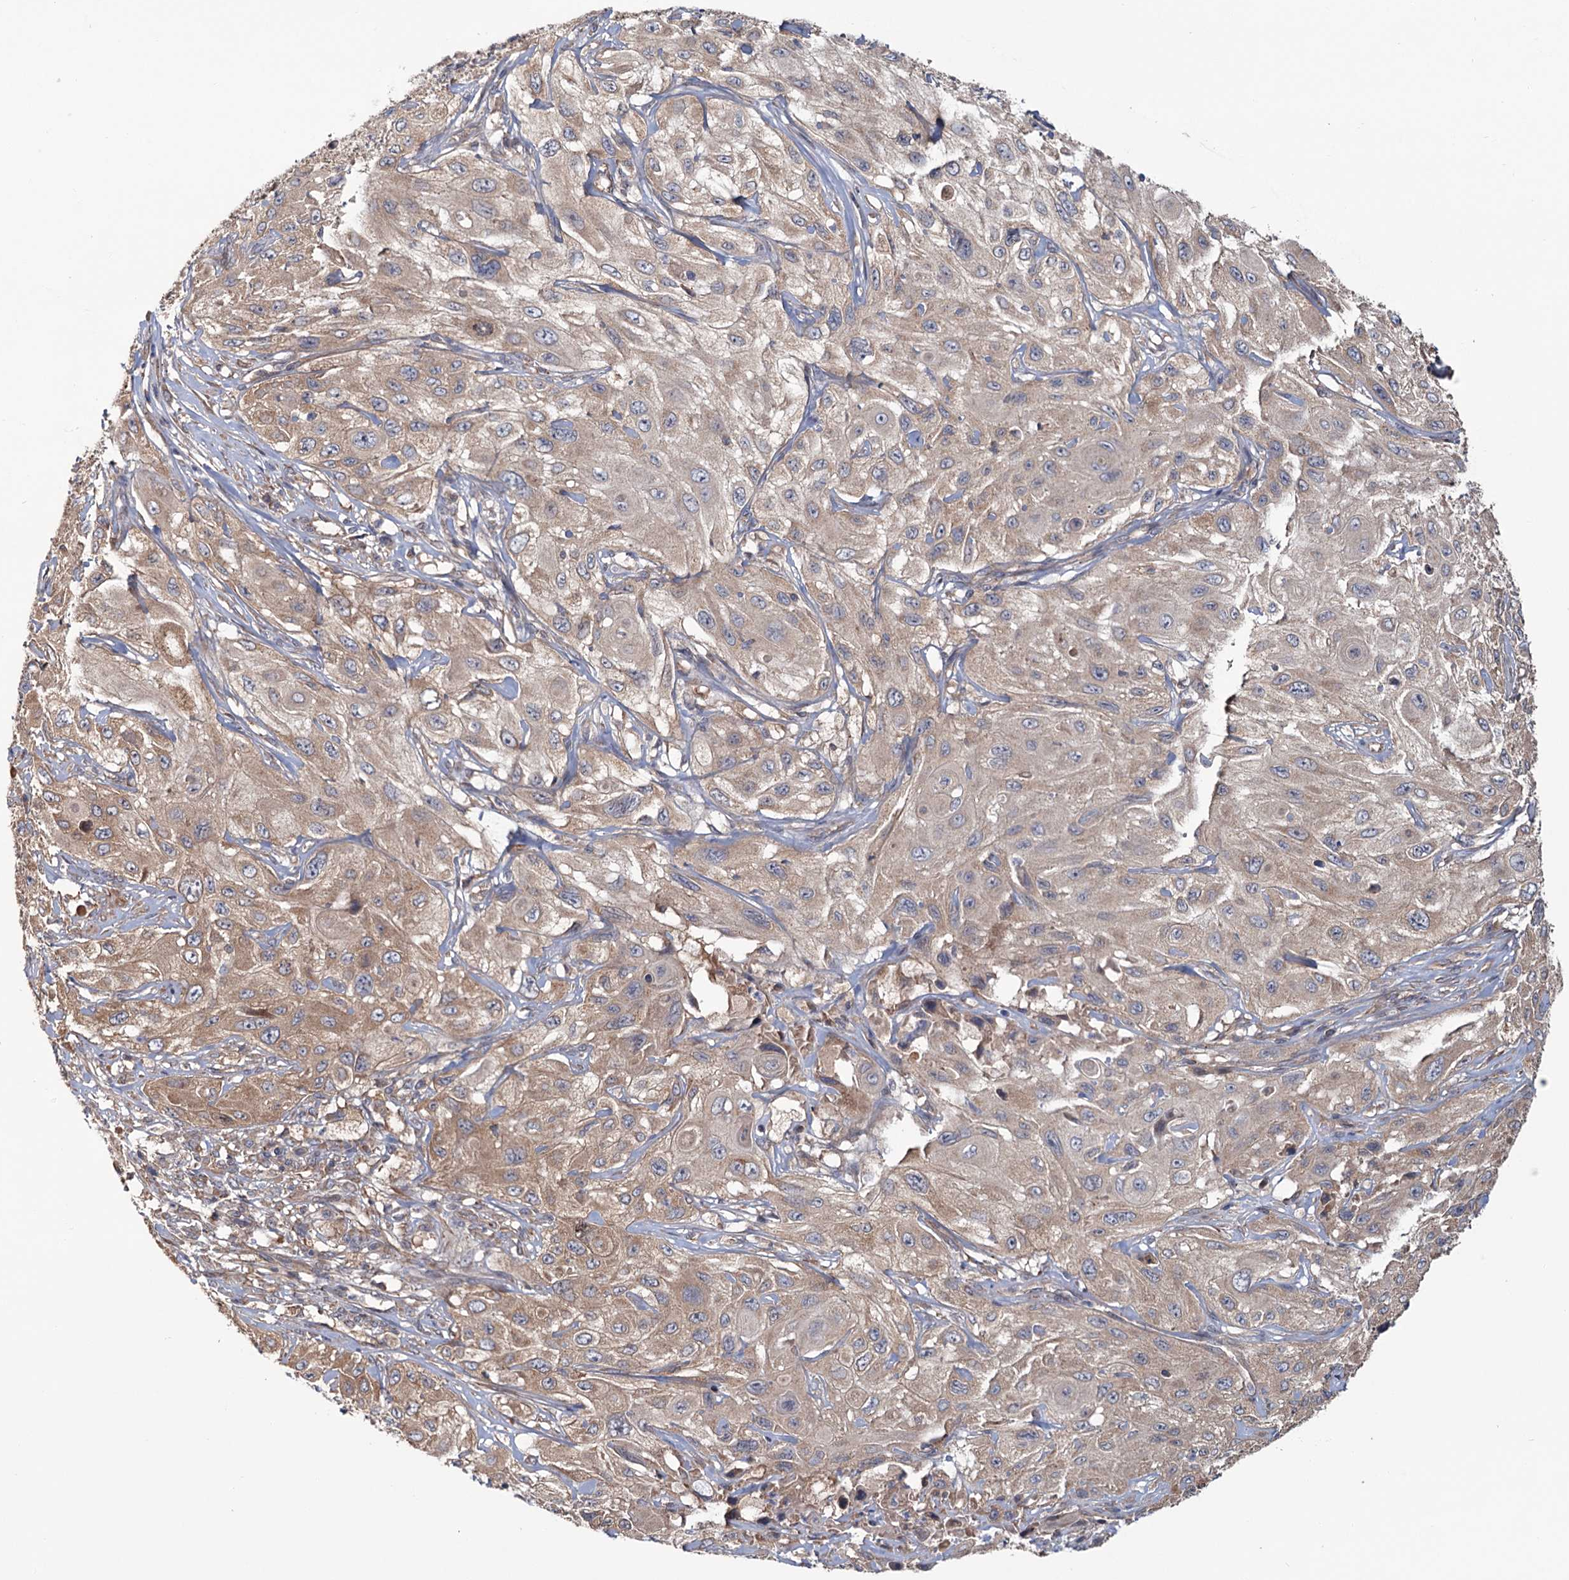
{"staining": {"intensity": "weak", "quantity": ">75%", "location": "cytoplasmic/membranous"}, "tissue": "cervical cancer", "cell_type": "Tumor cells", "image_type": "cancer", "snomed": [{"axis": "morphology", "description": "Squamous cell carcinoma, NOS"}, {"axis": "topography", "description": "Cervix"}], "caption": "Tumor cells exhibit low levels of weak cytoplasmic/membranous positivity in approximately >75% of cells in human cervical cancer (squamous cell carcinoma). (IHC, brightfield microscopy, high magnification).", "gene": "MTRR", "patient": {"sex": "female", "age": 42}}